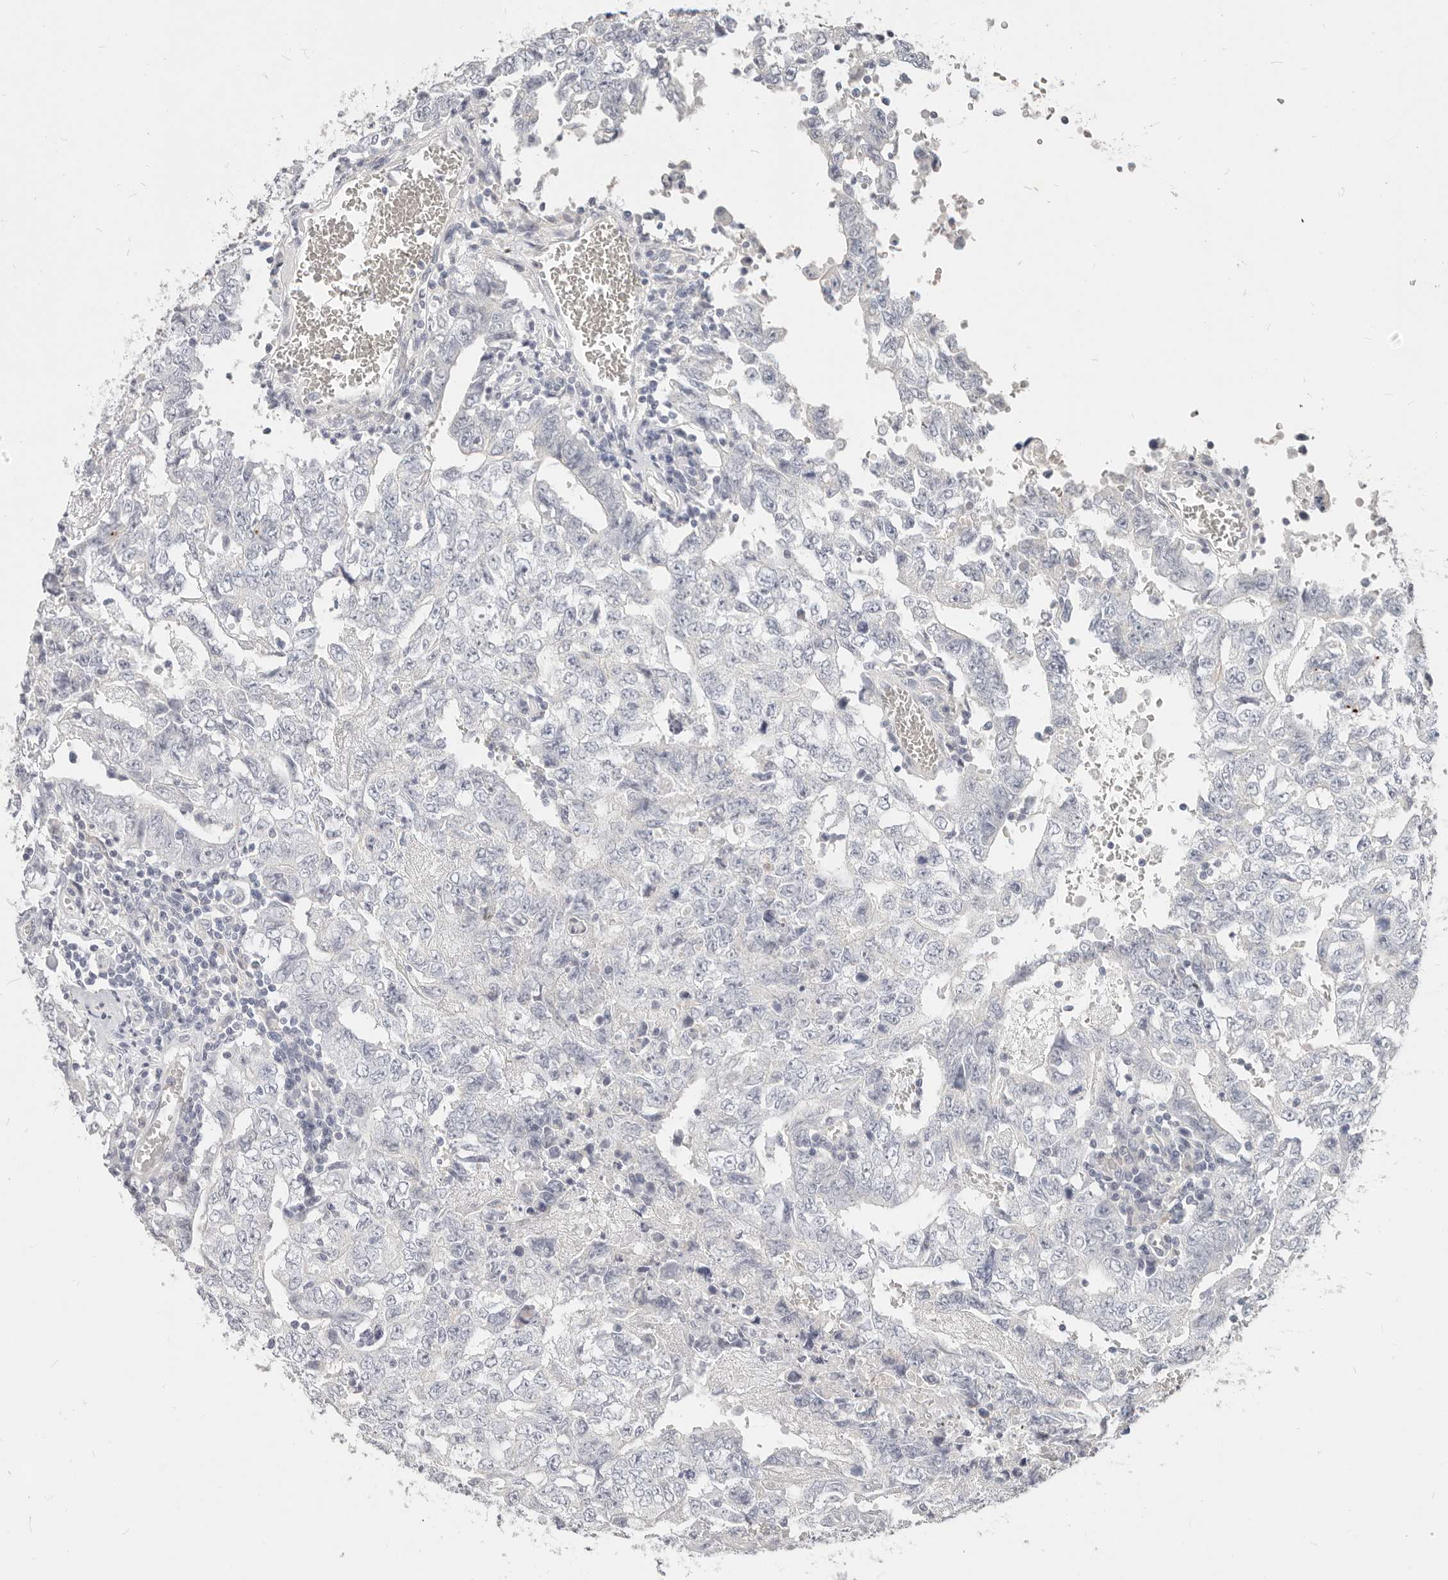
{"staining": {"intensity": "negative", "quantity": "none", "location": "none"}, "tissue": "testis cancer", "cell_type": "Tumor cells", "image_type": "cancer", "snomed": [{"axis": "morphology", "description": "Carcinoma, Embryonal, NOS"}, {"axis": "topography", "description": "Testis"}], "caption": "High power microscopy photomicrograph of an immunohistochemistry histopathology image of embryonal carcinoma (testis), revealing no significant expression in tumor cells. (Stains: DAB immunohistochemistry (IHC) with hematoxylin counter stain, Microscopy: brightfield microscopy at high magnification).", "gene": "TMEM63B", "patient": {"sex": "male", "age": 26}}